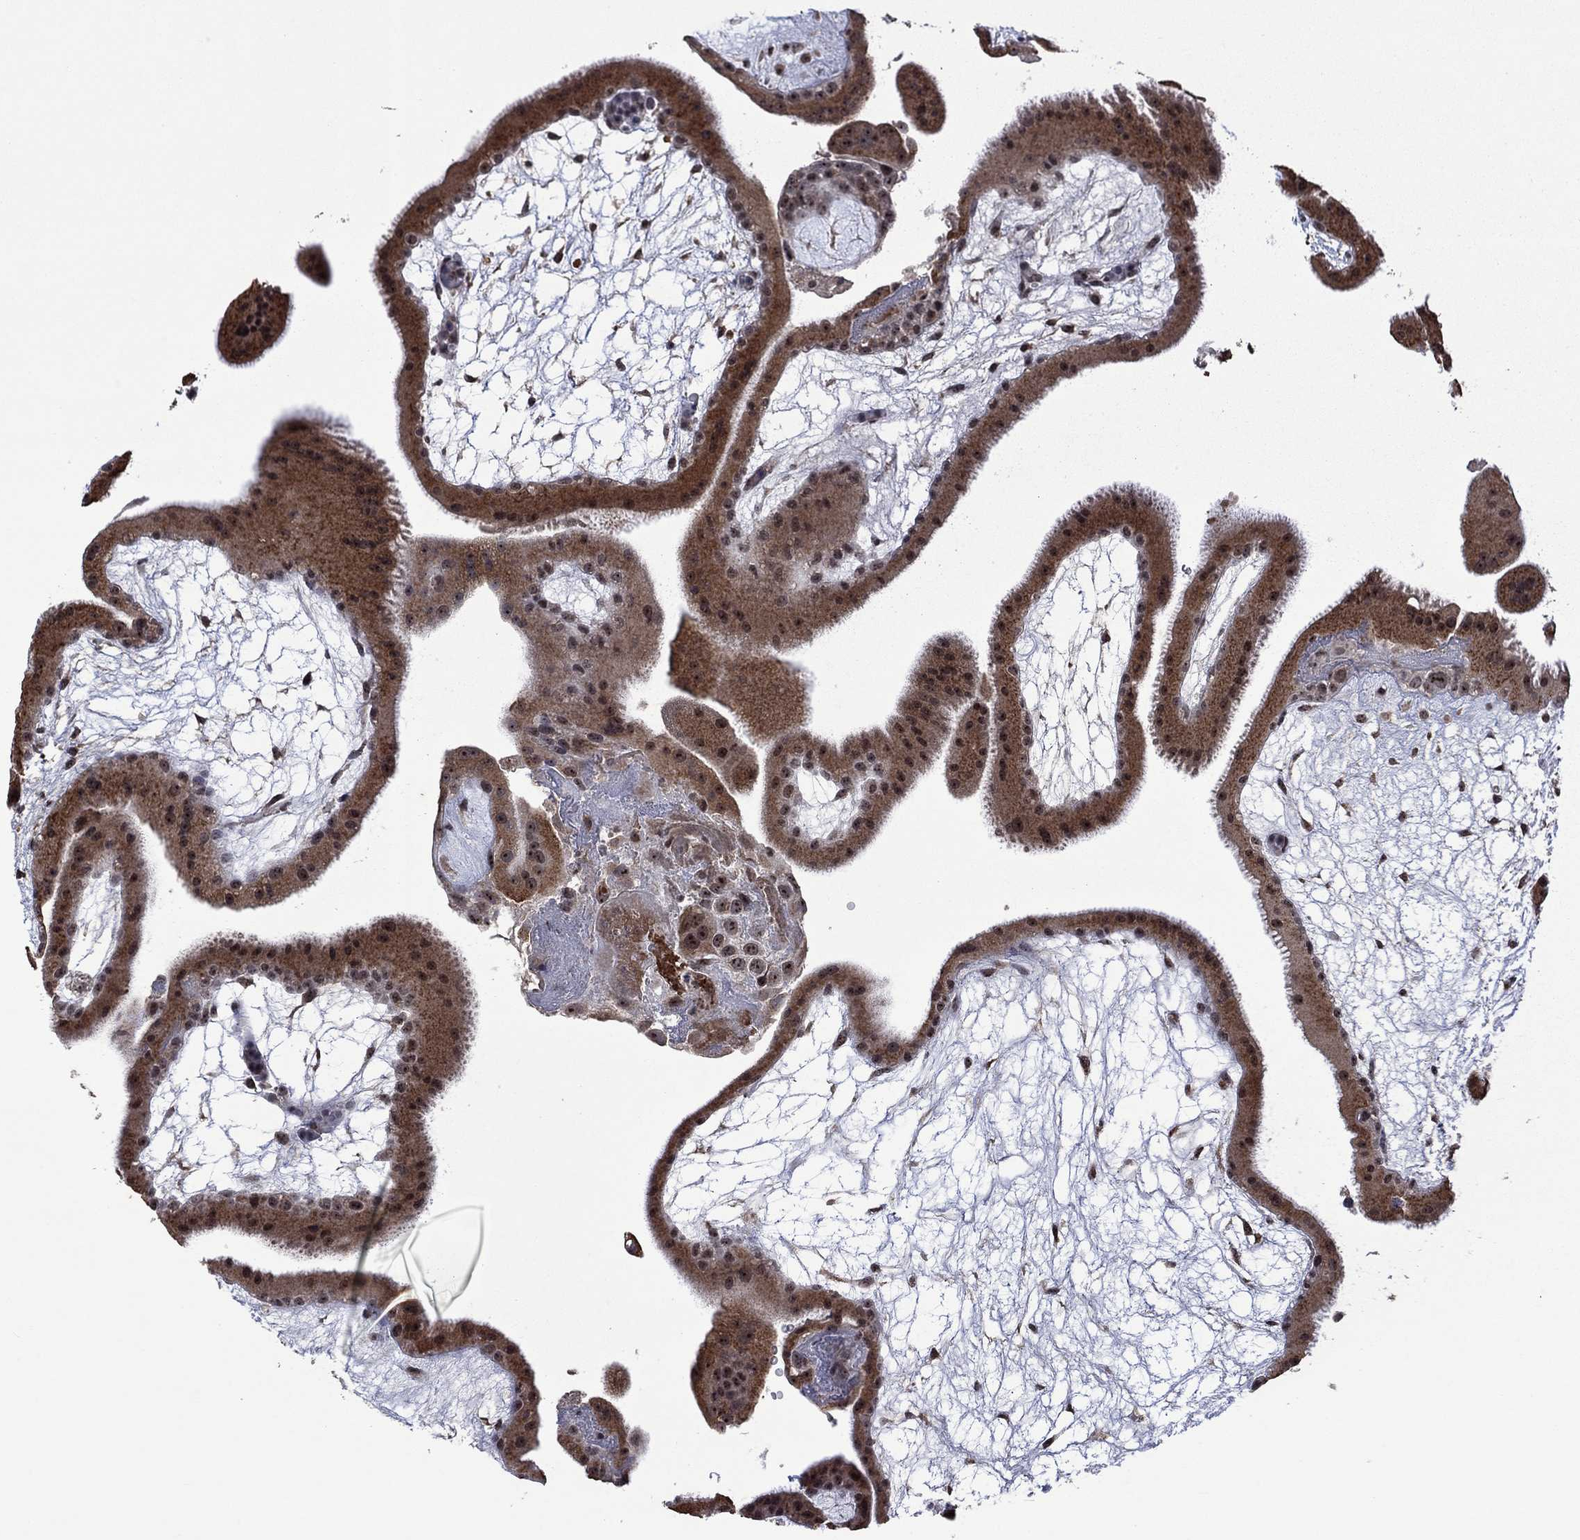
{"staining": {"intensity": "moderate", "quantity": "25%-75%", "location": "cytoplasmic/membranous,nuclear"}, "tissue": "placenta", "cell_type": "Decidual cells", "image_type": "normal", "snomed": [{"axis": "morphology", "description": "Normal tissue, NOS"}, {"axis": "topography", "description": "Placenta"}], "caption": "Immunohistochemistry (DAB (3,3'-diaminobenzidine)) staining of benign placenta exhibits moderate cytoplasmic/membranous,nuclear protein expression in approximately 25%-75% of decidual cells. (IHC, brightfield microscopy, high magnification).", "gene": "FBLL1", "patient": {"sex": "female", "age": 19}}